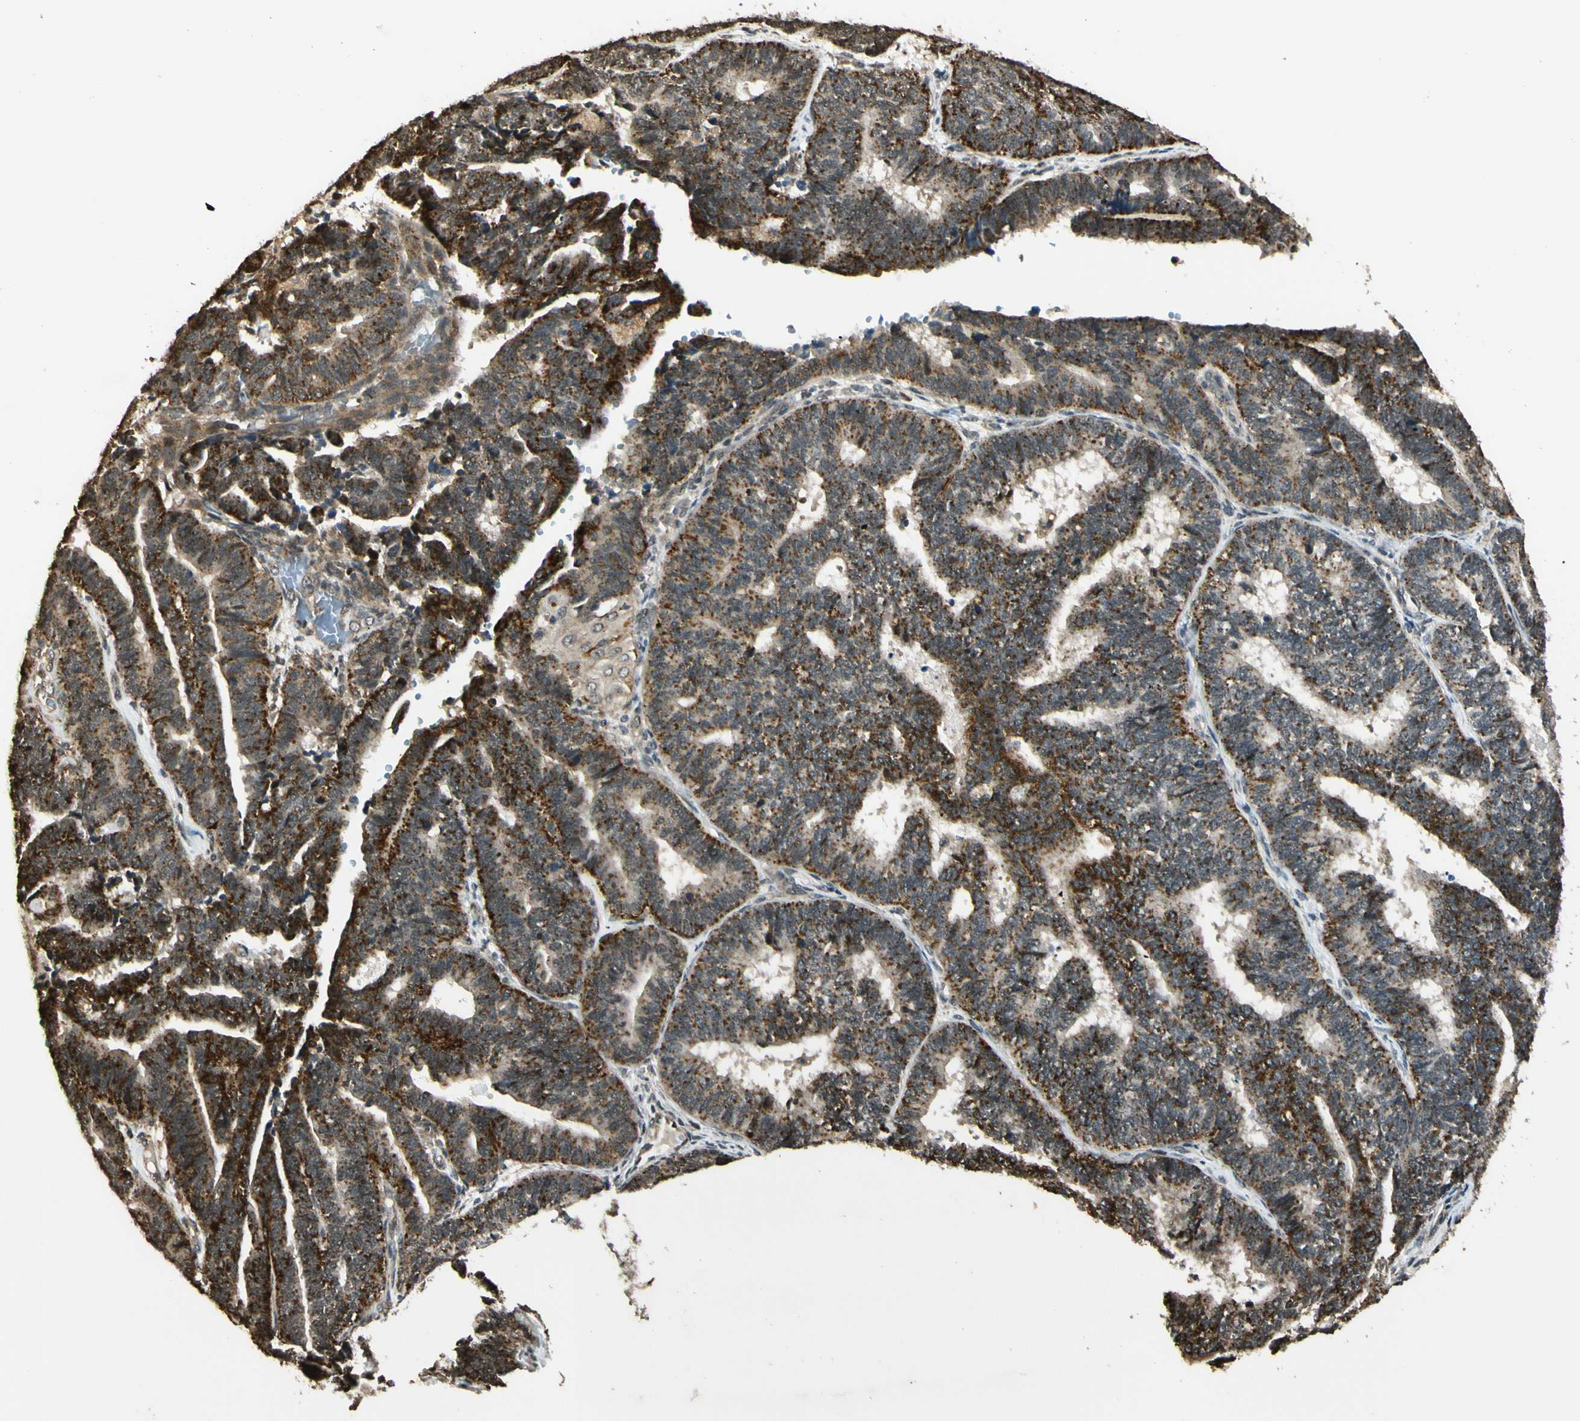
{"staining": {"intensity": "strong", "quantity": "25%-75%", "location": "cytoplasmic/membranous"}, "tissue": "endometrial cancer", "cell_type": "Tumor cells", "image_type": "cancer", "snomed": [{"axis": "morphology", "description": "Adenocarcinoma, NOS"}, {"axis": "topography", "description": "Endometrium"}], "caption": "DAB (3,3'-diaminobenzidine) immunohistochemical staining of human endometrial cancer (adenocarcinoma) displays strong cytoplasmic/membranous protein positivity in approximately 25%-75% of tumor cells.", "gene": "LAMTOR1", "patient": {"sex": "female", "age": 70}}